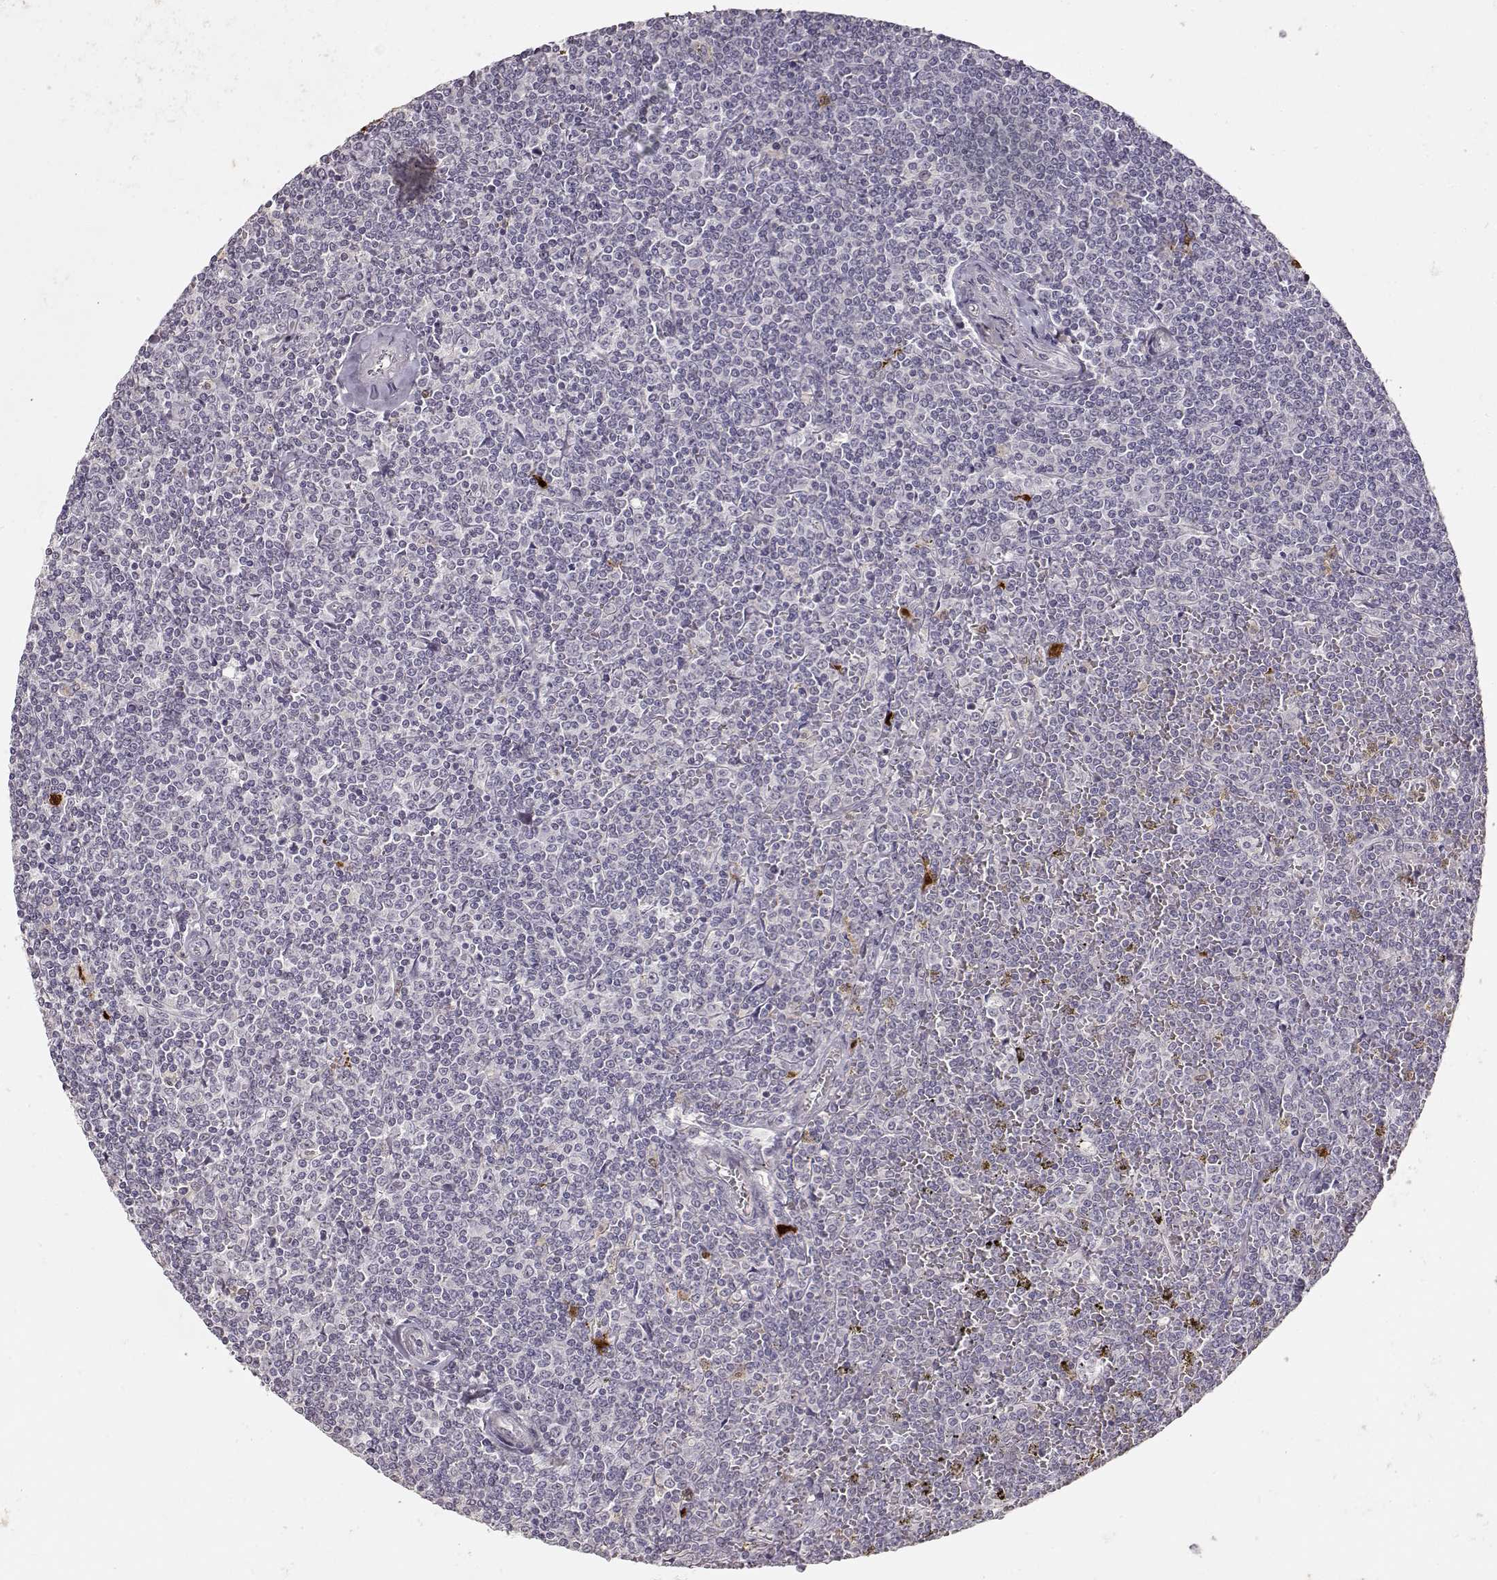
{"staining": {"intensity": "negative", "quantity": "none", "location": "none"}, "tissue": "lymphoma", "cell_type": "Tumor cells", "image_type": "cancer", "snomed": [{"axis": "morphology", "description": "Malignant lymphoma, non-Hodgkin's type, Low grade"}, {"axis": "topography", "description": "Spleen"}], "caption": "Immunohistochemical staining of human malignant lymphoma, non-Hodgkin's type (low-grade) reveals no significant positivity in tumor cells.", "gene": "S100B", "patient": {"sex": "female", "age": 19}}